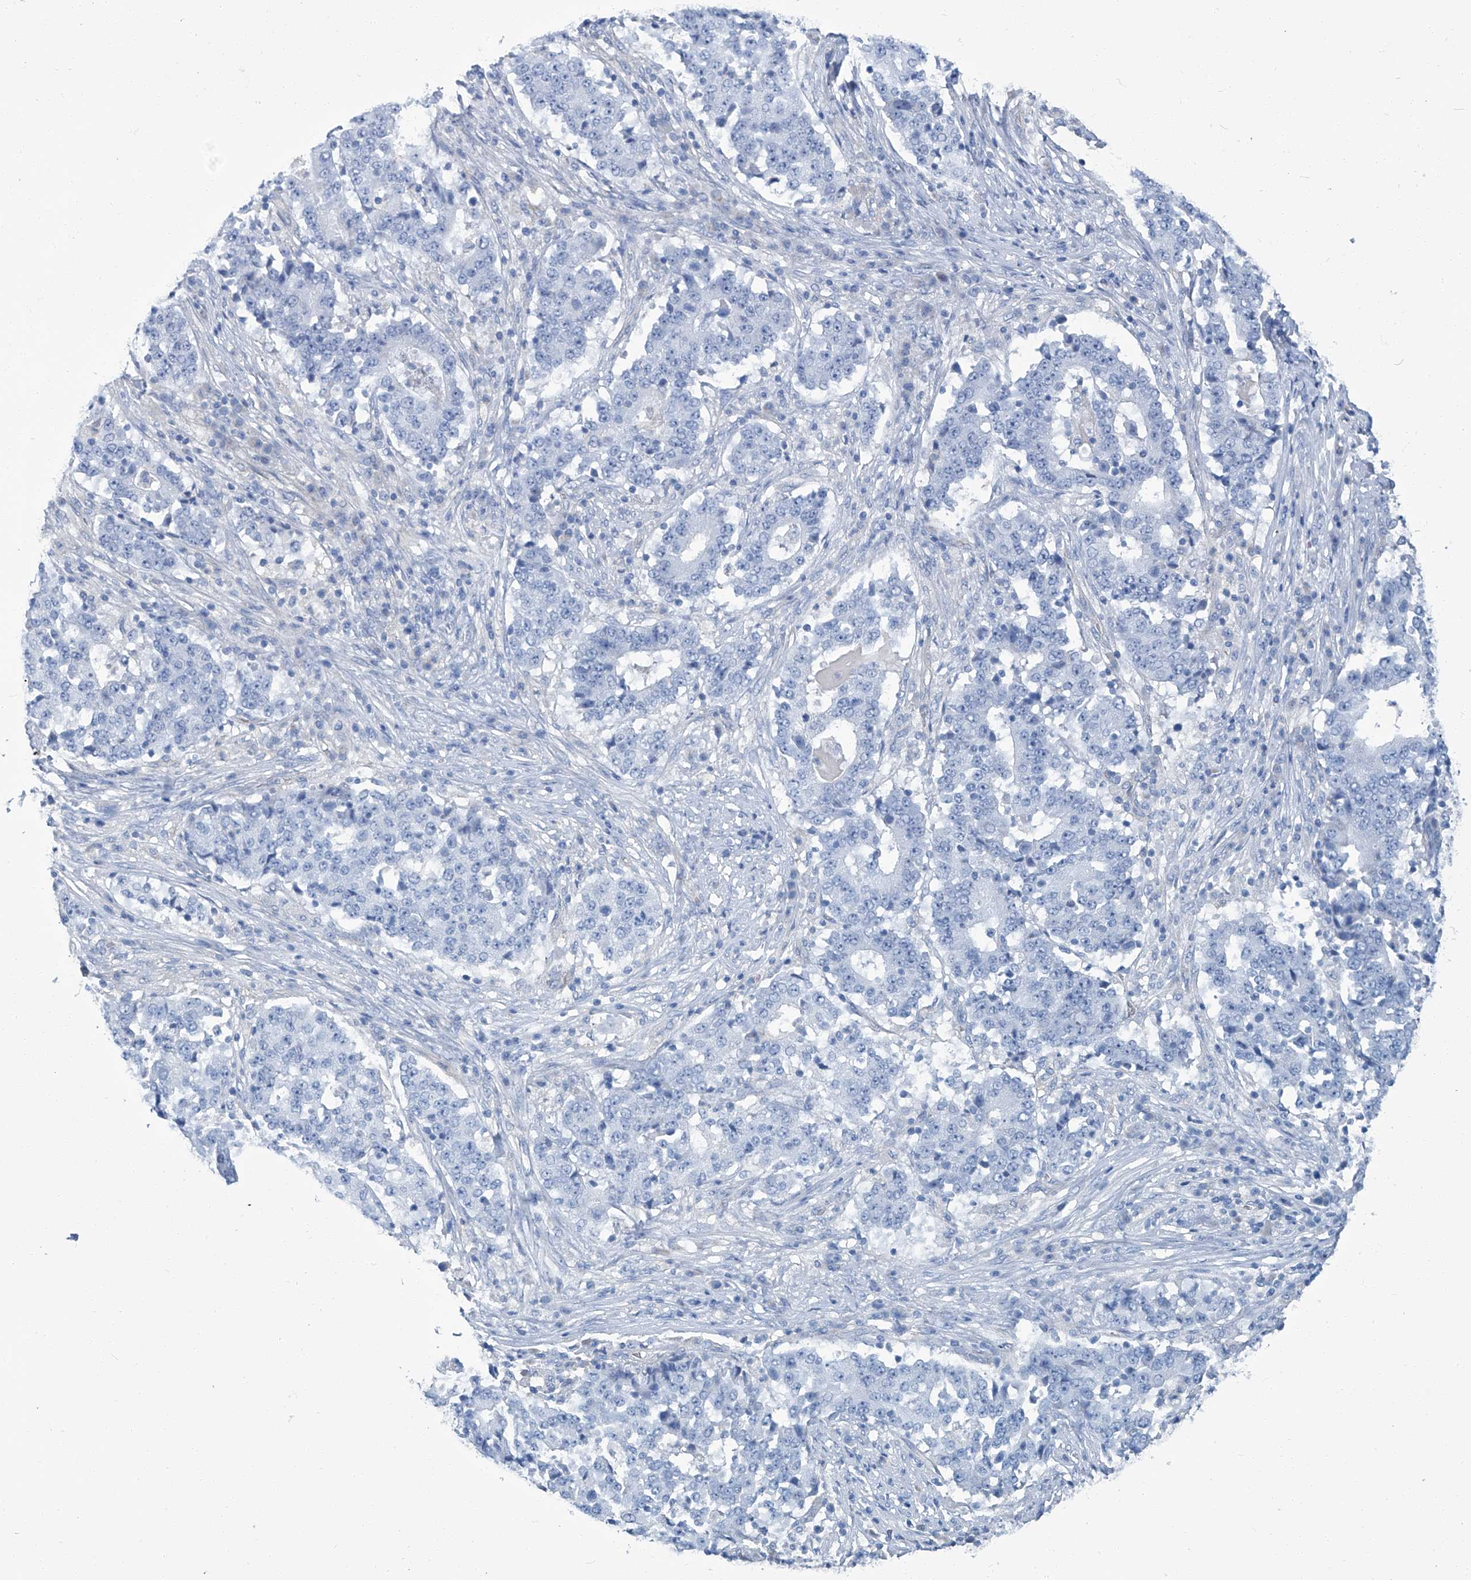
{"staining": {"intensity": "negative", "quantity": "none", "location": "none"}, "tissue": "stomach cancer", "cell_type": "Tumor cells", "image_type": "cancer", "snomed": [{"axis": "morphology", "description": "Adenocarcinoma, NOS"}, {"axis": "topography", "description": "Stomach"}], "caption": "Immunohistochemistry (IHC) of human stomach cancer (adenocarcinoma) demonstrates no staining in tumor cells. The staining was performed using DAB (3,3'-diaminobenzidine) to visualize the protein expression in brown, while the nuclei were stained in blue with hematoxylin (Magnification: 20x).", "gene": "PFKL", "patient": {"sex": "male", "age": 59}}